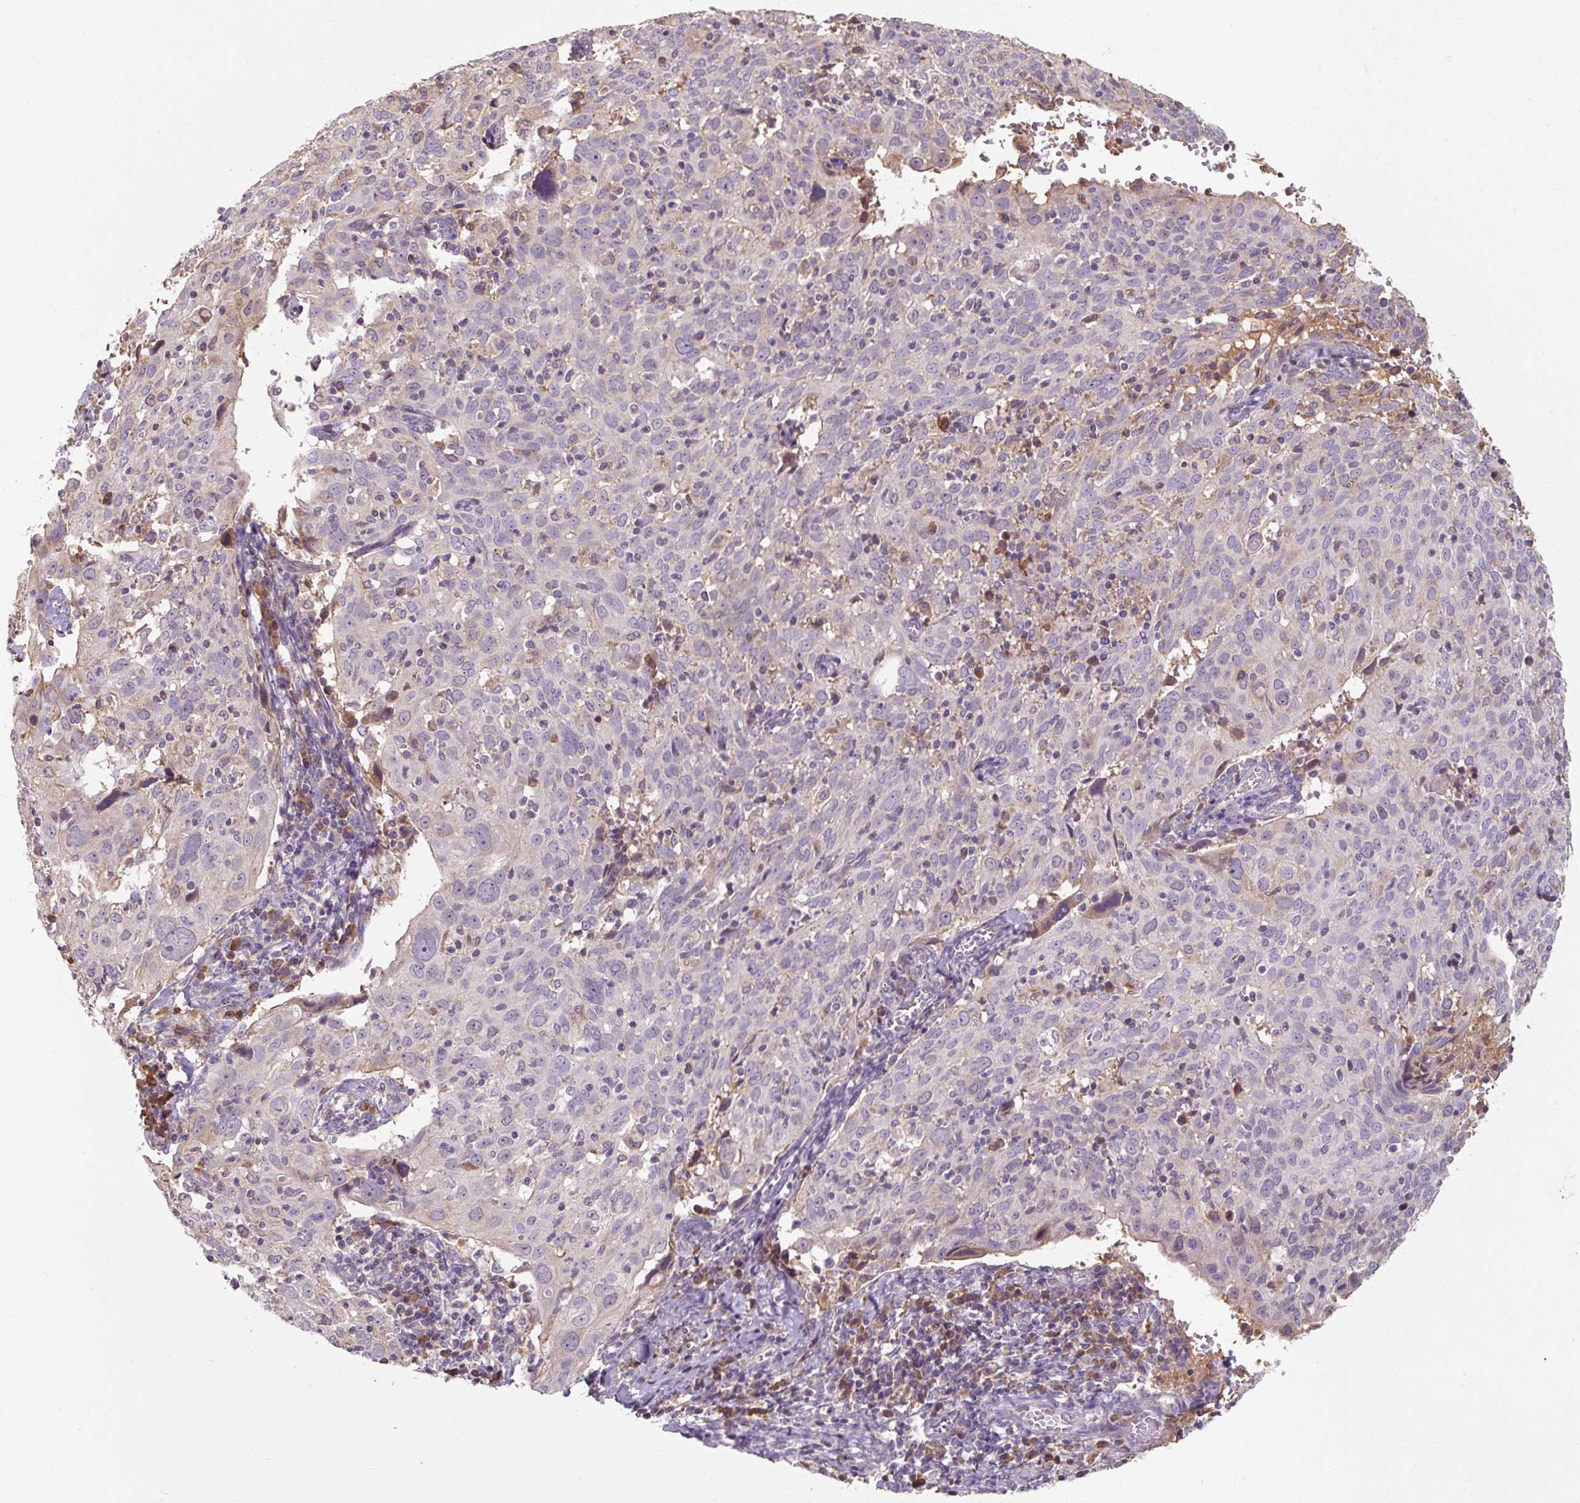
{"staining": {"intensity": "negative", "quantity": "none", "location": "none"}, "tissue": "cervical cancer", "cell_type": "Tumor cells", "image_type": "cancer", "snomed": [{"axis": "morphology", "description": "Squamous cell carcinoma, NOS"}, {"axis": "topography", "description": "Cervix"}], "caption": "A high-resolution micrograph shows immunohistochemistry (IHC) staining of cervical cancer, which demonstrates no significant positivity in tumor cells. (Stains: DAB (3,3'-diaminobenzidine) immunohistochemistry (IHC) with hematoxylin counter stain, Microscopy: brightfield microscopy at high magnification).", "gene": "TSEN54", "patient": {"sex": "female", "age": 31}}